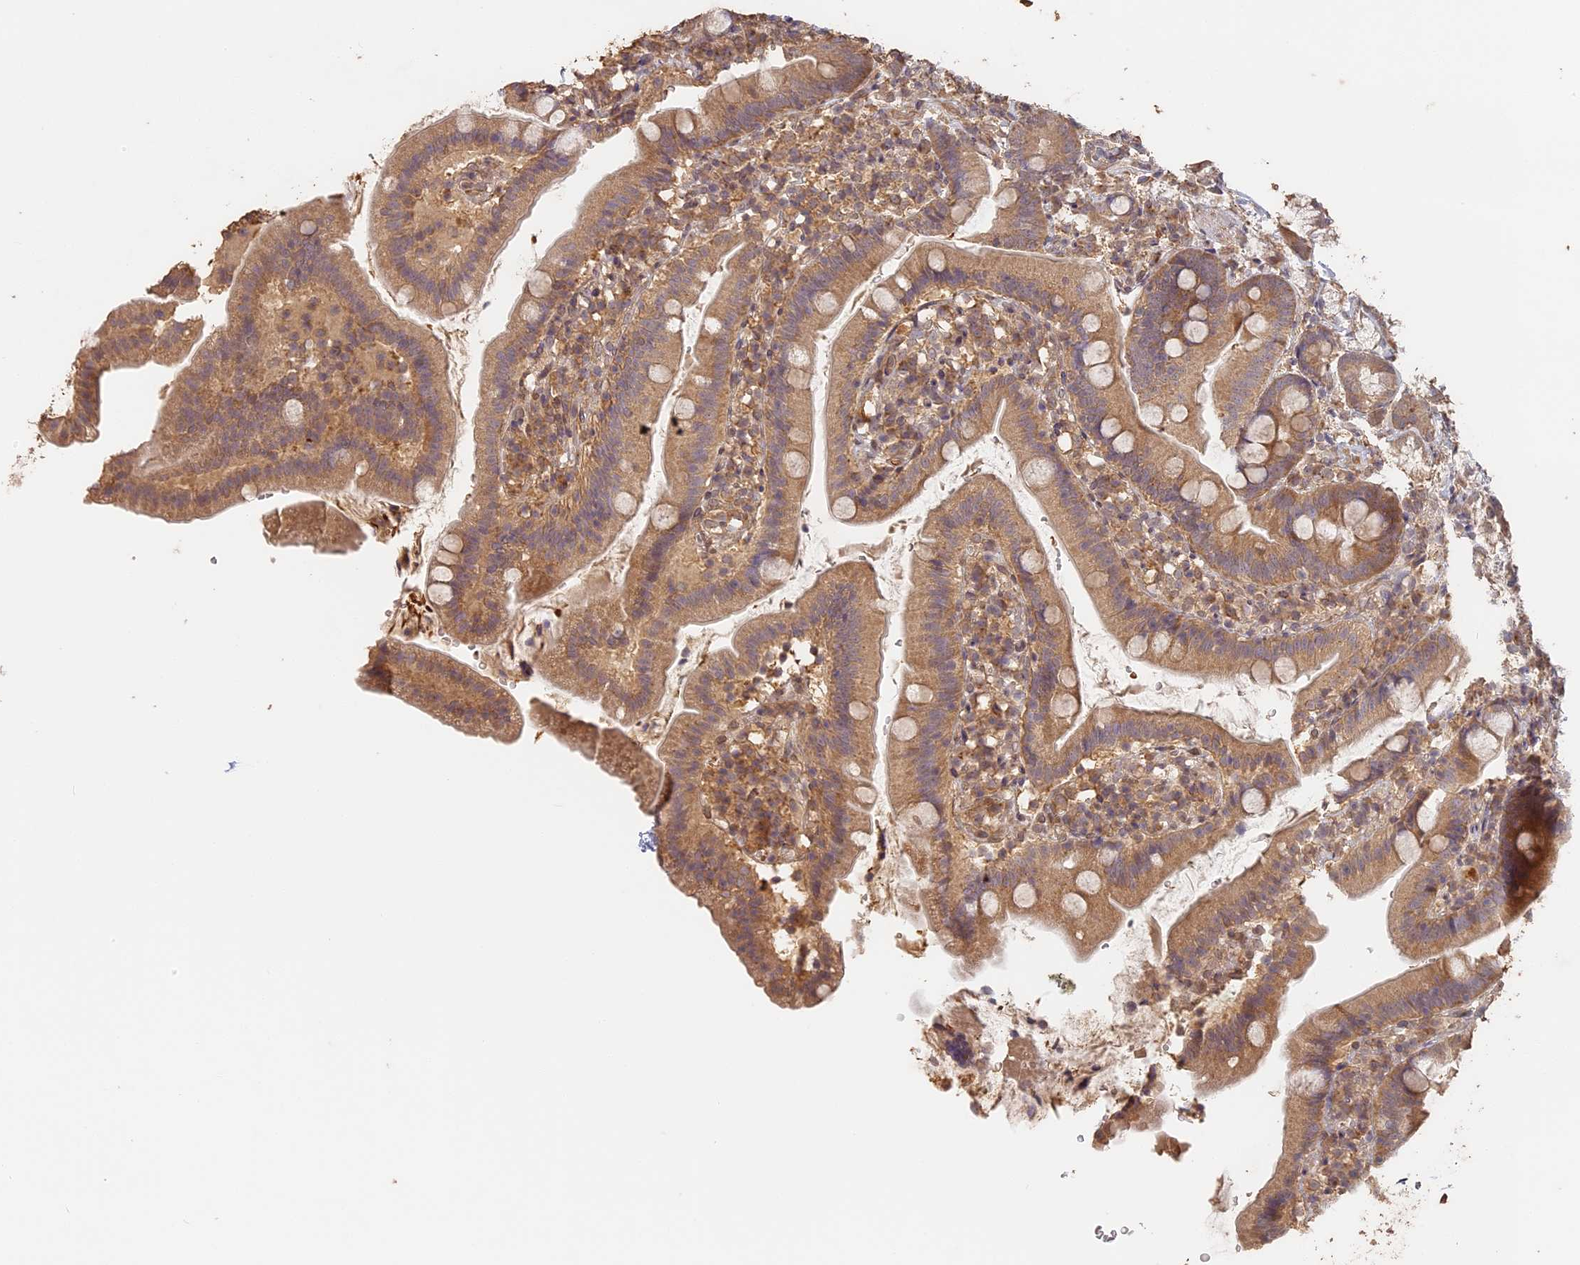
{"staining": {"intensity": "moderate", "quantity": ">75%", "location": "cytoplasmic/membranous"}, "tissue": "duodenum", "cell_type": "Glandular cells", "image_type": "normal", "snomed": [{"axis": "morphology", "description": "Normal tissue, NOS"}, {"axis": "topography", "description": "Duodenum"}], "caption": "Protein analysis of unremarkable duodenum exhibits moderate cytoplasmic/membranous expression in about >75% of glandular cells.", "gene": "STX16", "patient": {"sex": "female", "age": 67}}